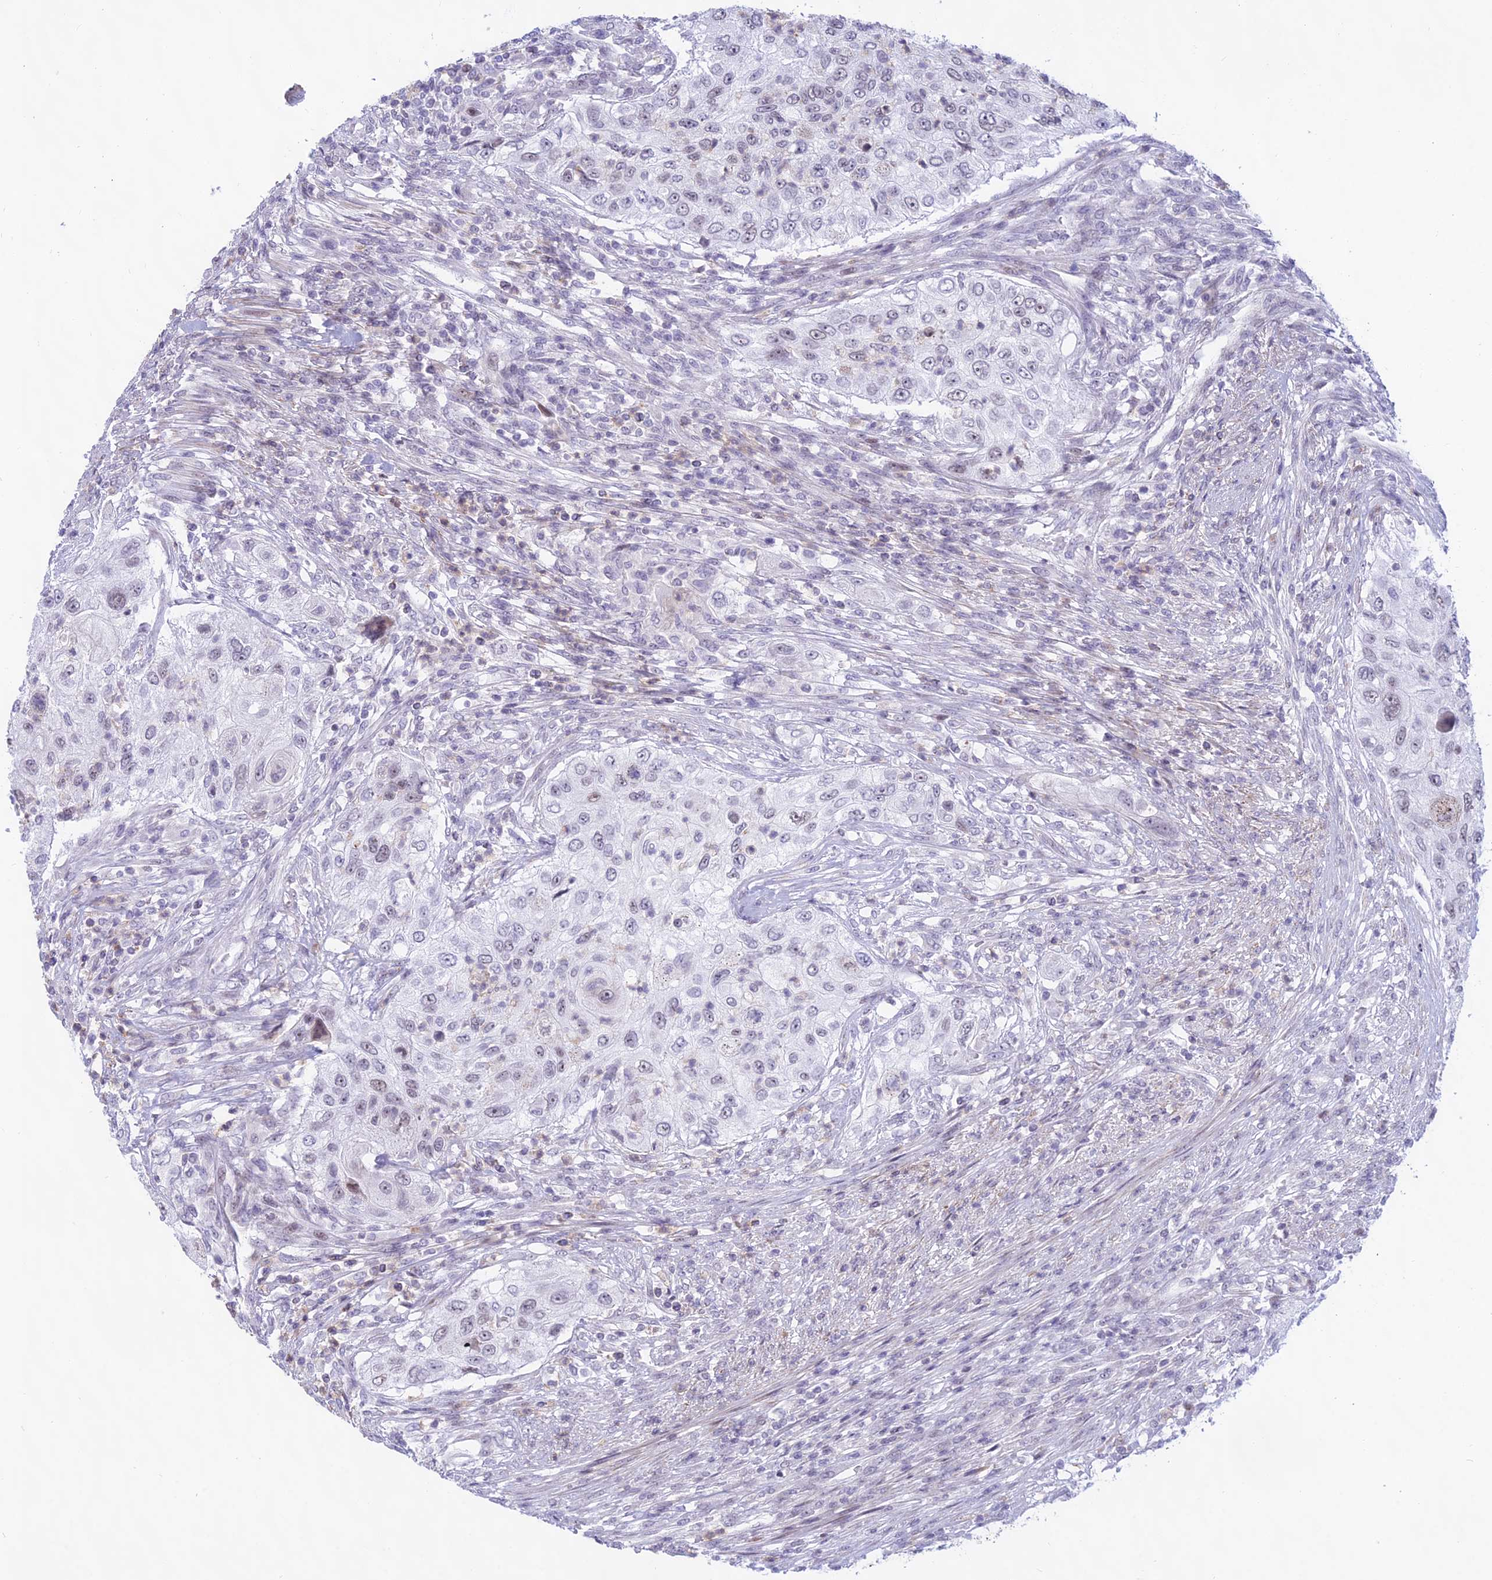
{"staining": {"intensity": "negative", "quantity": "none", "location": "none"}, "tissue": "urothelial cancer", "cell_type": "Tumor cells", "image_type": "cancer", "snomed": [{"axis": "morphology", "description": "Urothelial carcinoma, High grade"}, {"axis": "topography", "description": "Urinary bladder"}], "caption": "Immunohistochemistry image of neoplastic tissue: urothelial carcinoma (high-grade) stained with DAB (3,3'-diaminobenzidine) reveals no significant protein staining in tumor cells. (DAB immunohistochemistry with hematoxylin counter stain).", "gene": "KRR1", "patient": {"sex": "female", "age": 60}}